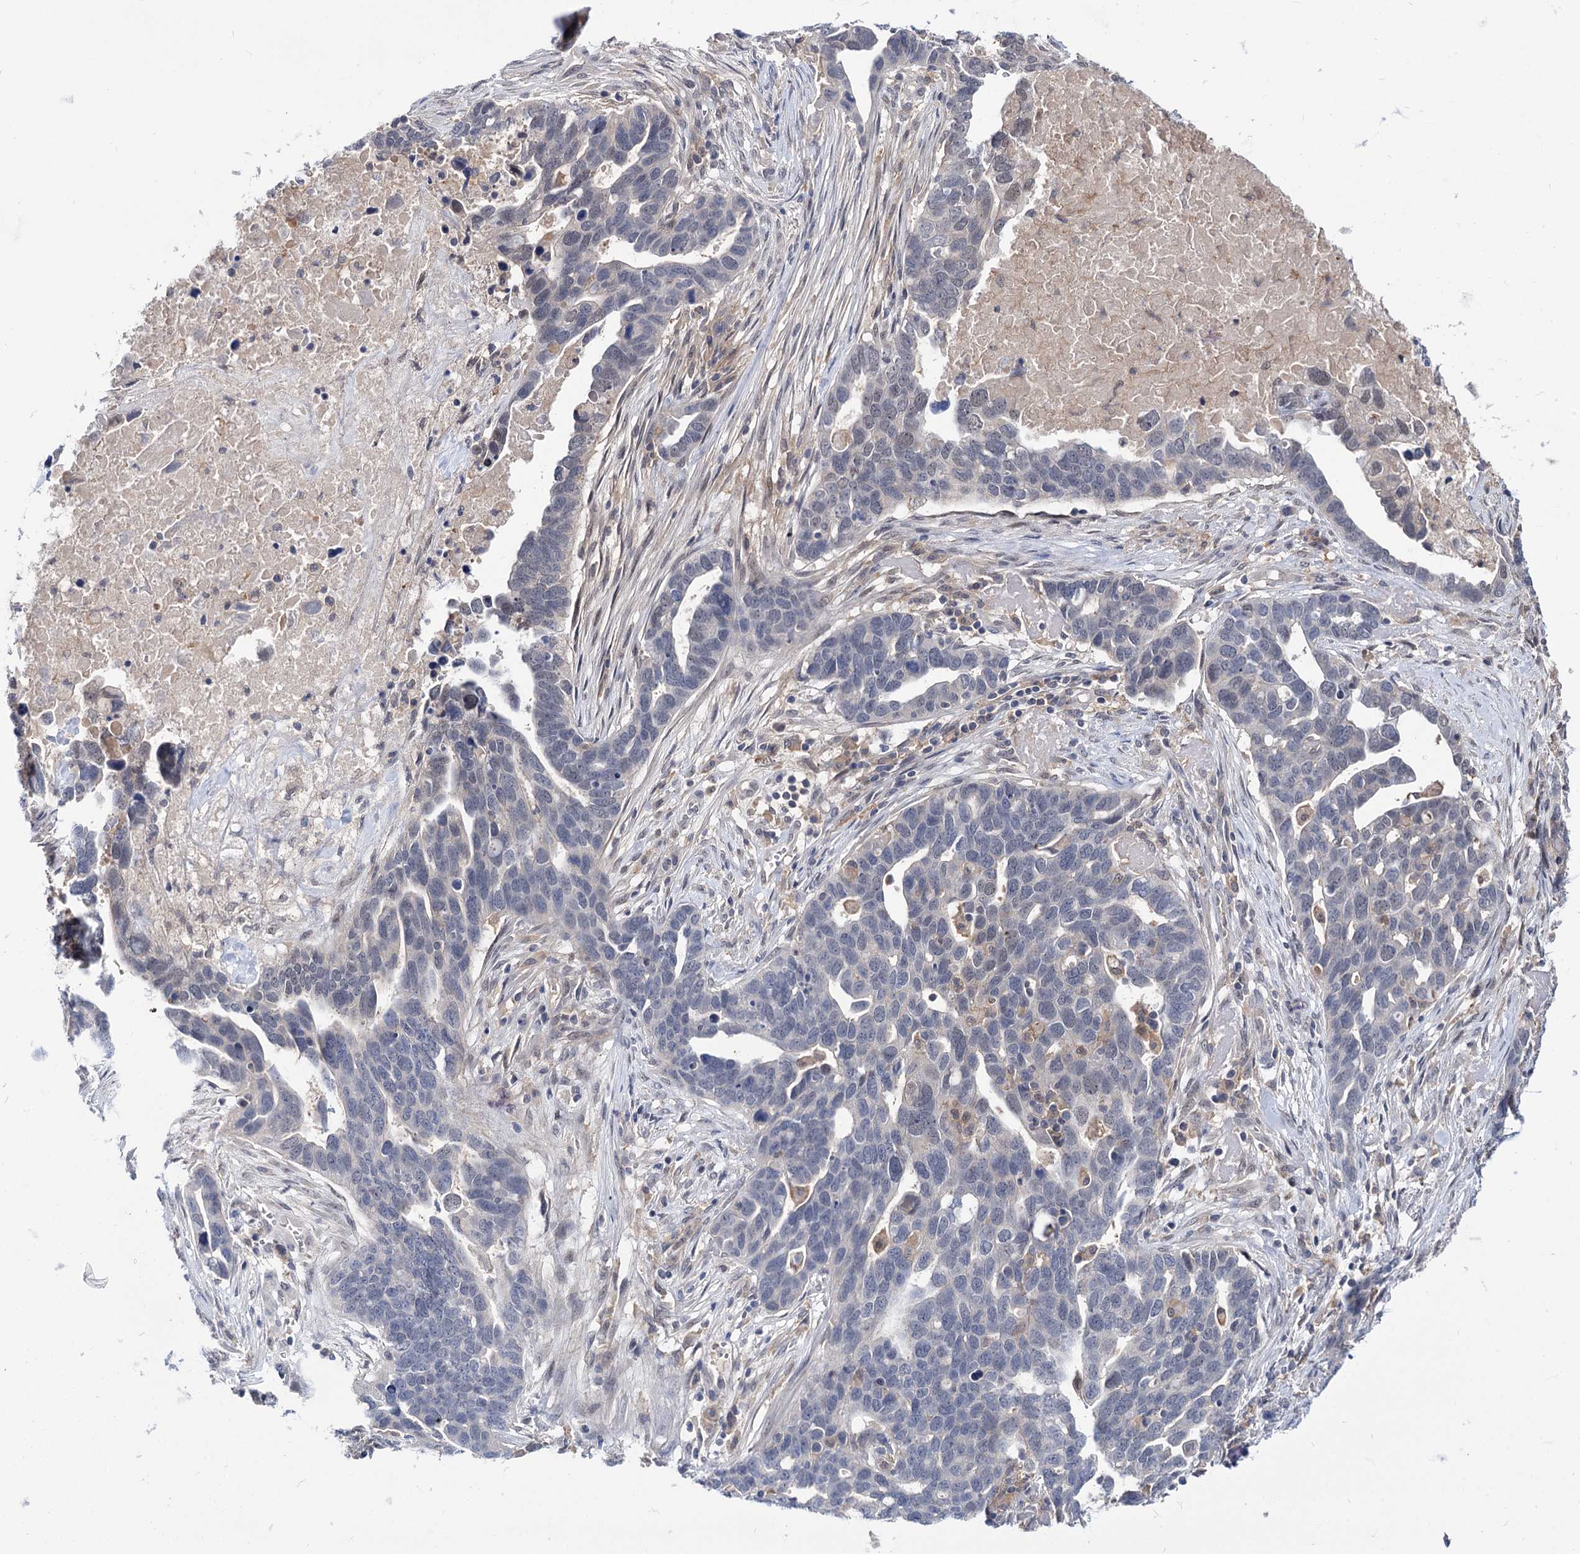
{"staining": {"intensity": "negative", "quantity": "none", "location": "none"}, "tissue": "ovarian cancer", "cell_type": "Tumor cells", "image_type": "cancer", "snomed": [{"axis": "morphology", "description": "Cystadenocarcinoma, serous, NOS"}, {"axis": "topography", "description": "Ovary"}], "caption": "DAB immunohistochemical staining of human ovarian cancer displays no significant staining in tumor cells.", "gene": "NEK10", "patient": {"sex": "female", "age": 54}}